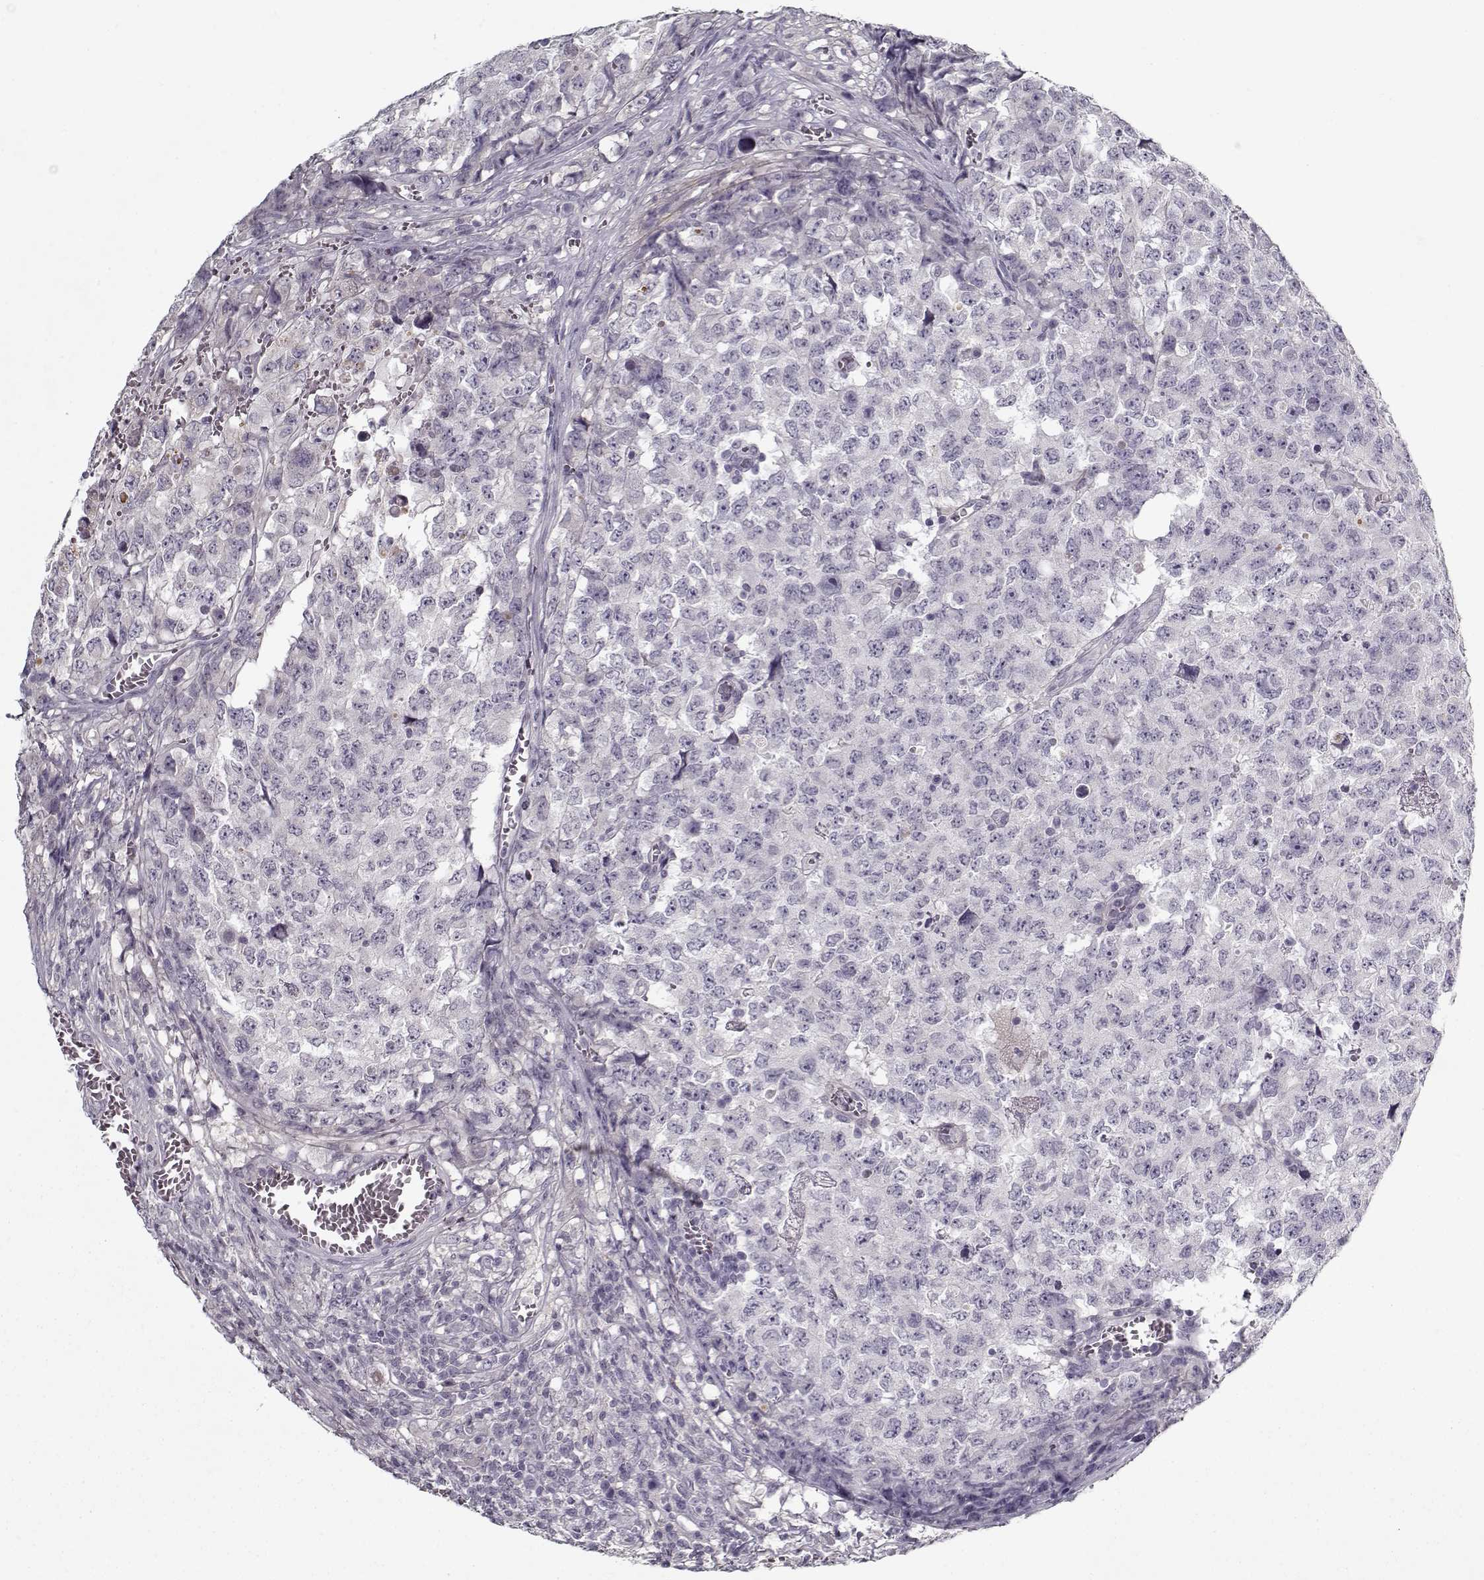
{"staining": {"intensity": "negative", "quantity": "none", "location": "none"}, "tissue": "testis cancer", "cell_type": "Tumor cells", "image_type": "cancer", "snomed": [{"axis": "morphology", "description": "Carcinoma, Embryonal, NOS"}, {"axis": "topography", "description": "Testis"}], "caption": "Immunohistochemical staining of human testis cancer (embryonal carcinoma) shows no significant expression in tumor cells.", "gene": "LUM", "patient": {"sex": "male", "age": 23}}